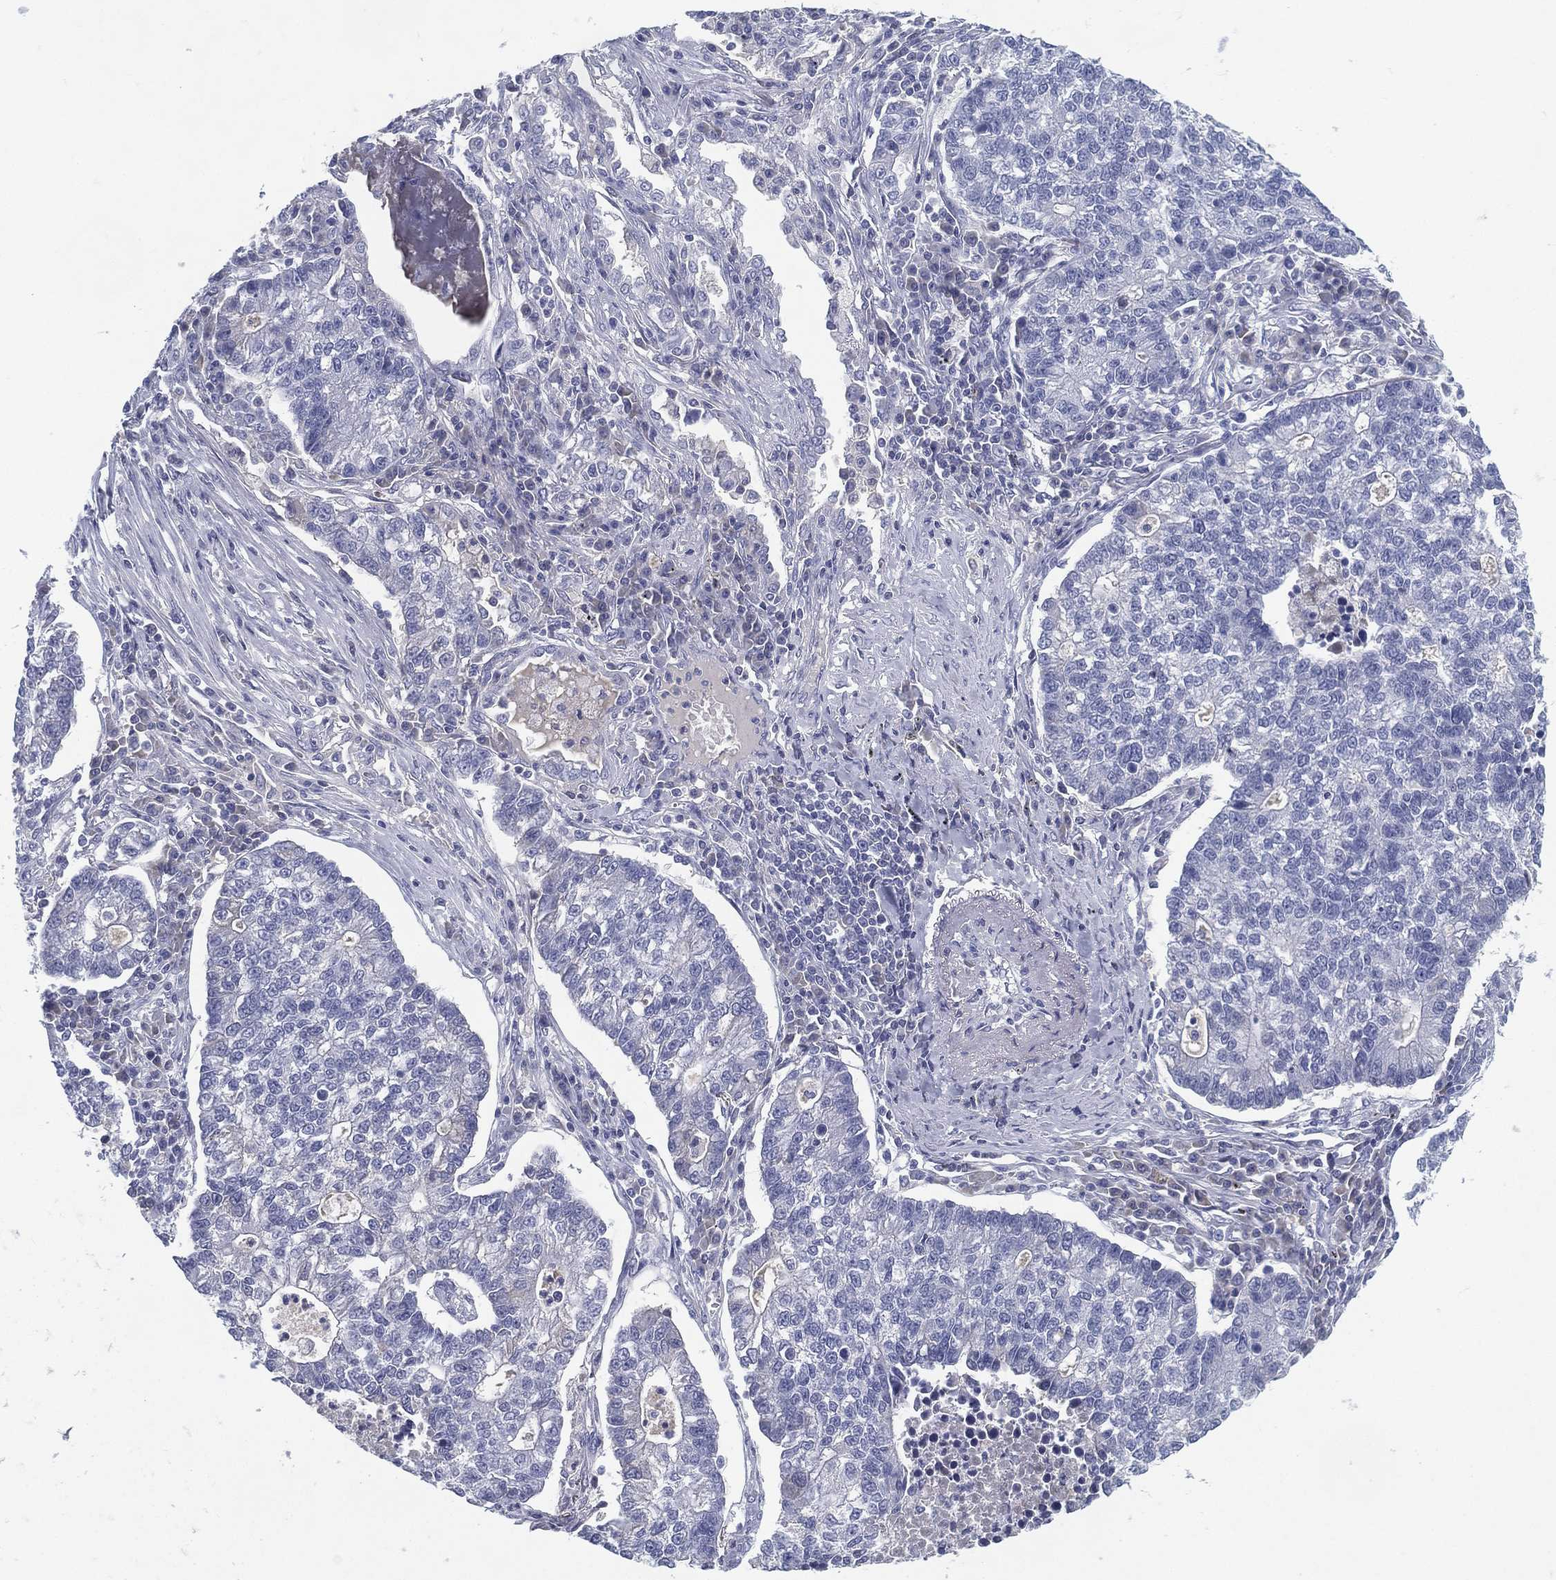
{"staining": {"intensity": "negative", "quantity": "none", "location": "none"}, "tissue": "lung cancer", "cell_type": "Tumor cells", "image_type": "cancer", "snomed": [{"axis": "morphology", "description": "Adenocarcinoma, NOS"}, {"axis": "topography", "description": "Lung"}], "caption": "An immunohistochemistry image of lung cancer is shown. There is no staining in tumor cells of lung cancer. Brightfield microscopy of immunohistochemistry (IHC) stained with DAB (3,3'-diaminobenzidine) (brown) and hematoxylin (blue), captured at high magnification.", "gene": "RGS13", "patient": {"sex": "male", "age": 57}}